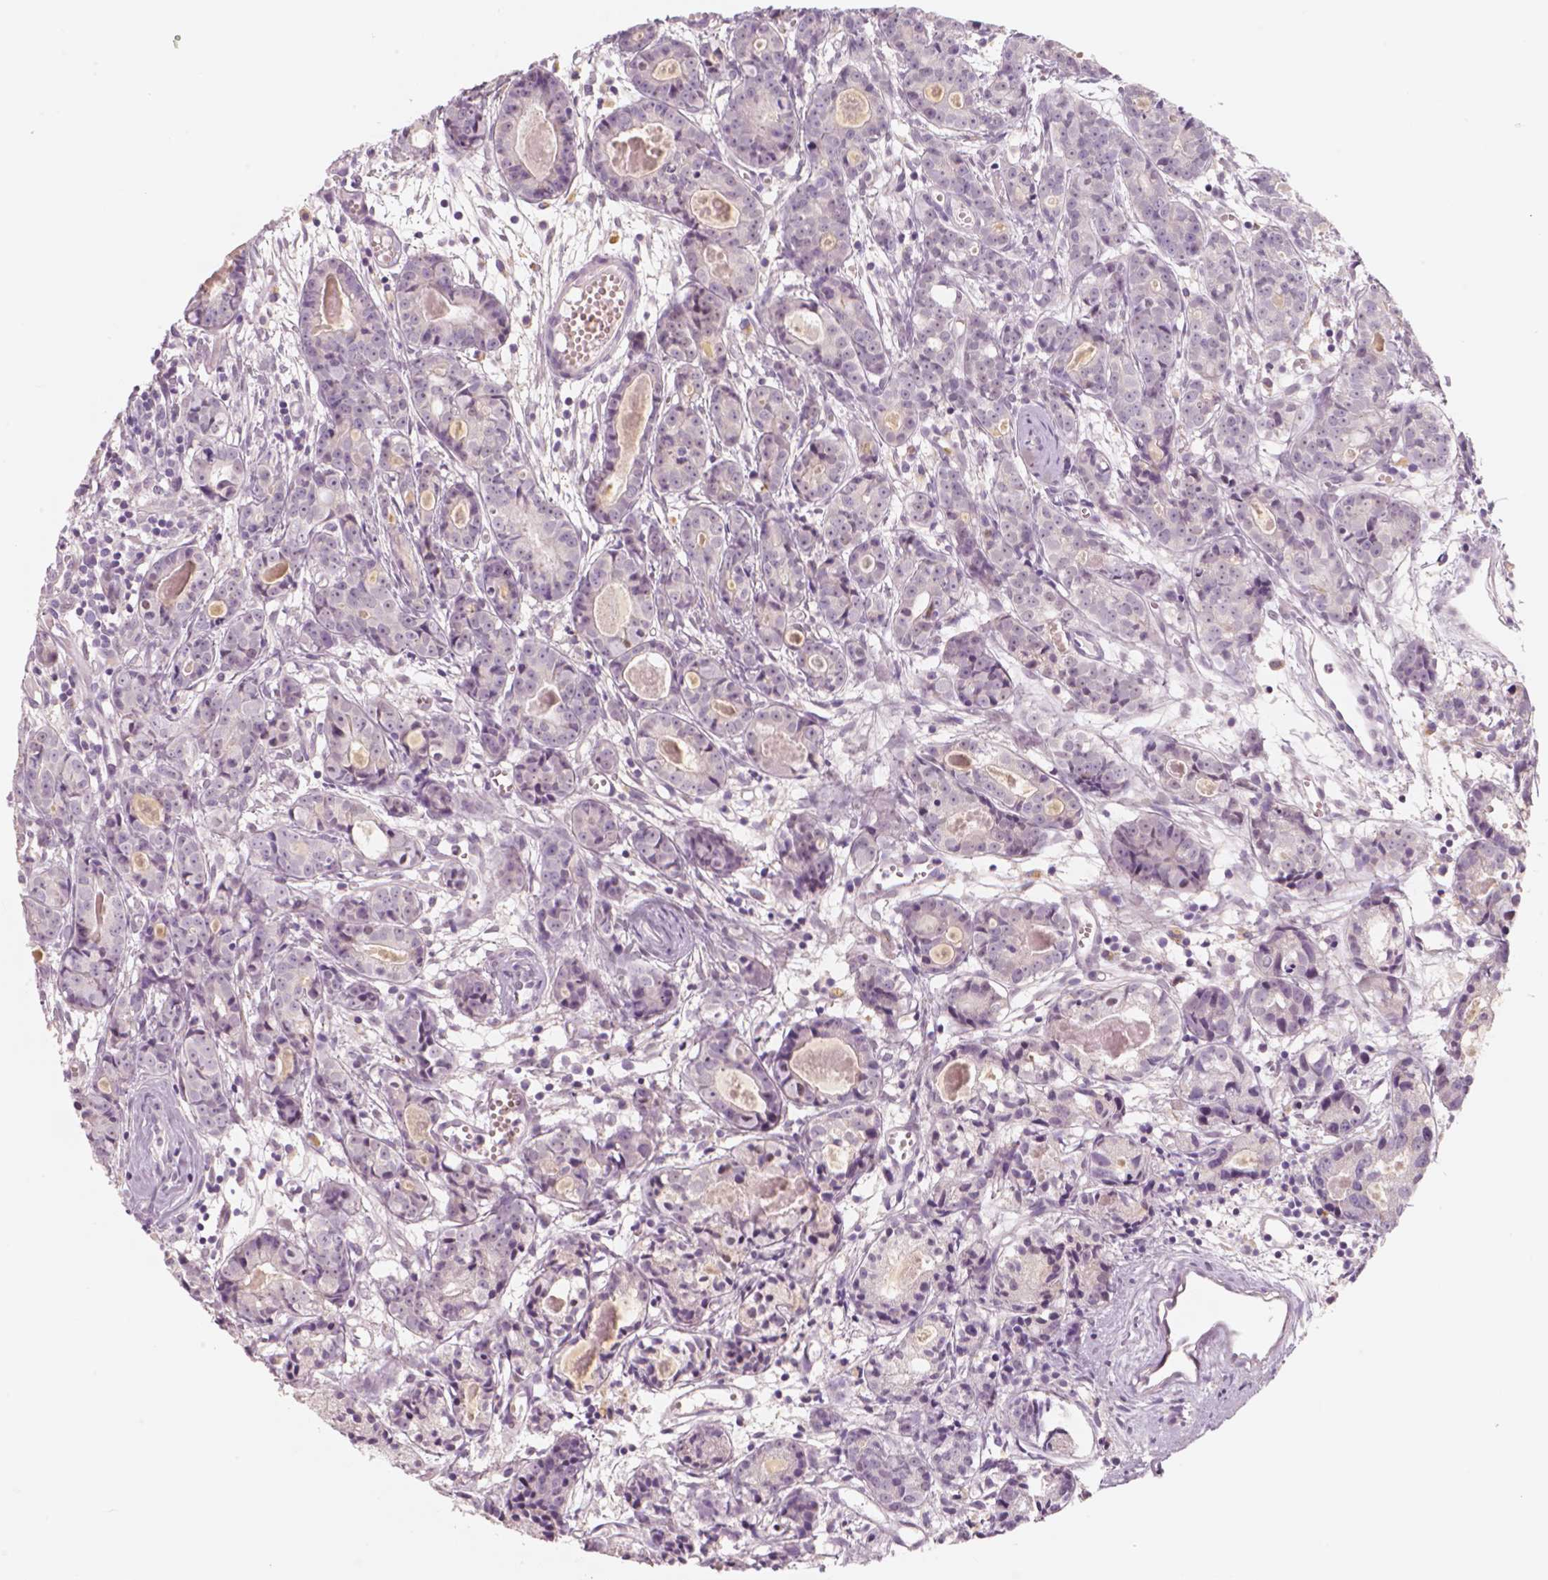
{"staining": {"intensity": "negative", "quantity": "none", "location": "none"}, "tissue": "prostate cancer", "cell_type": "Tumor cells", "image_type": "cancer", "snomed": [{"axis": "morphology", "description": "Adenocarcinoma, Medium grade"}, {"axis": "topography", "description": "Prostate"}], "caption": "Photomicrograph shows no significant protein positivity in tumor cells of prostate medium-grade adenocarcinoma.", "gene": "RNASE7", "patient": {"sex": "male", "age": 74}}